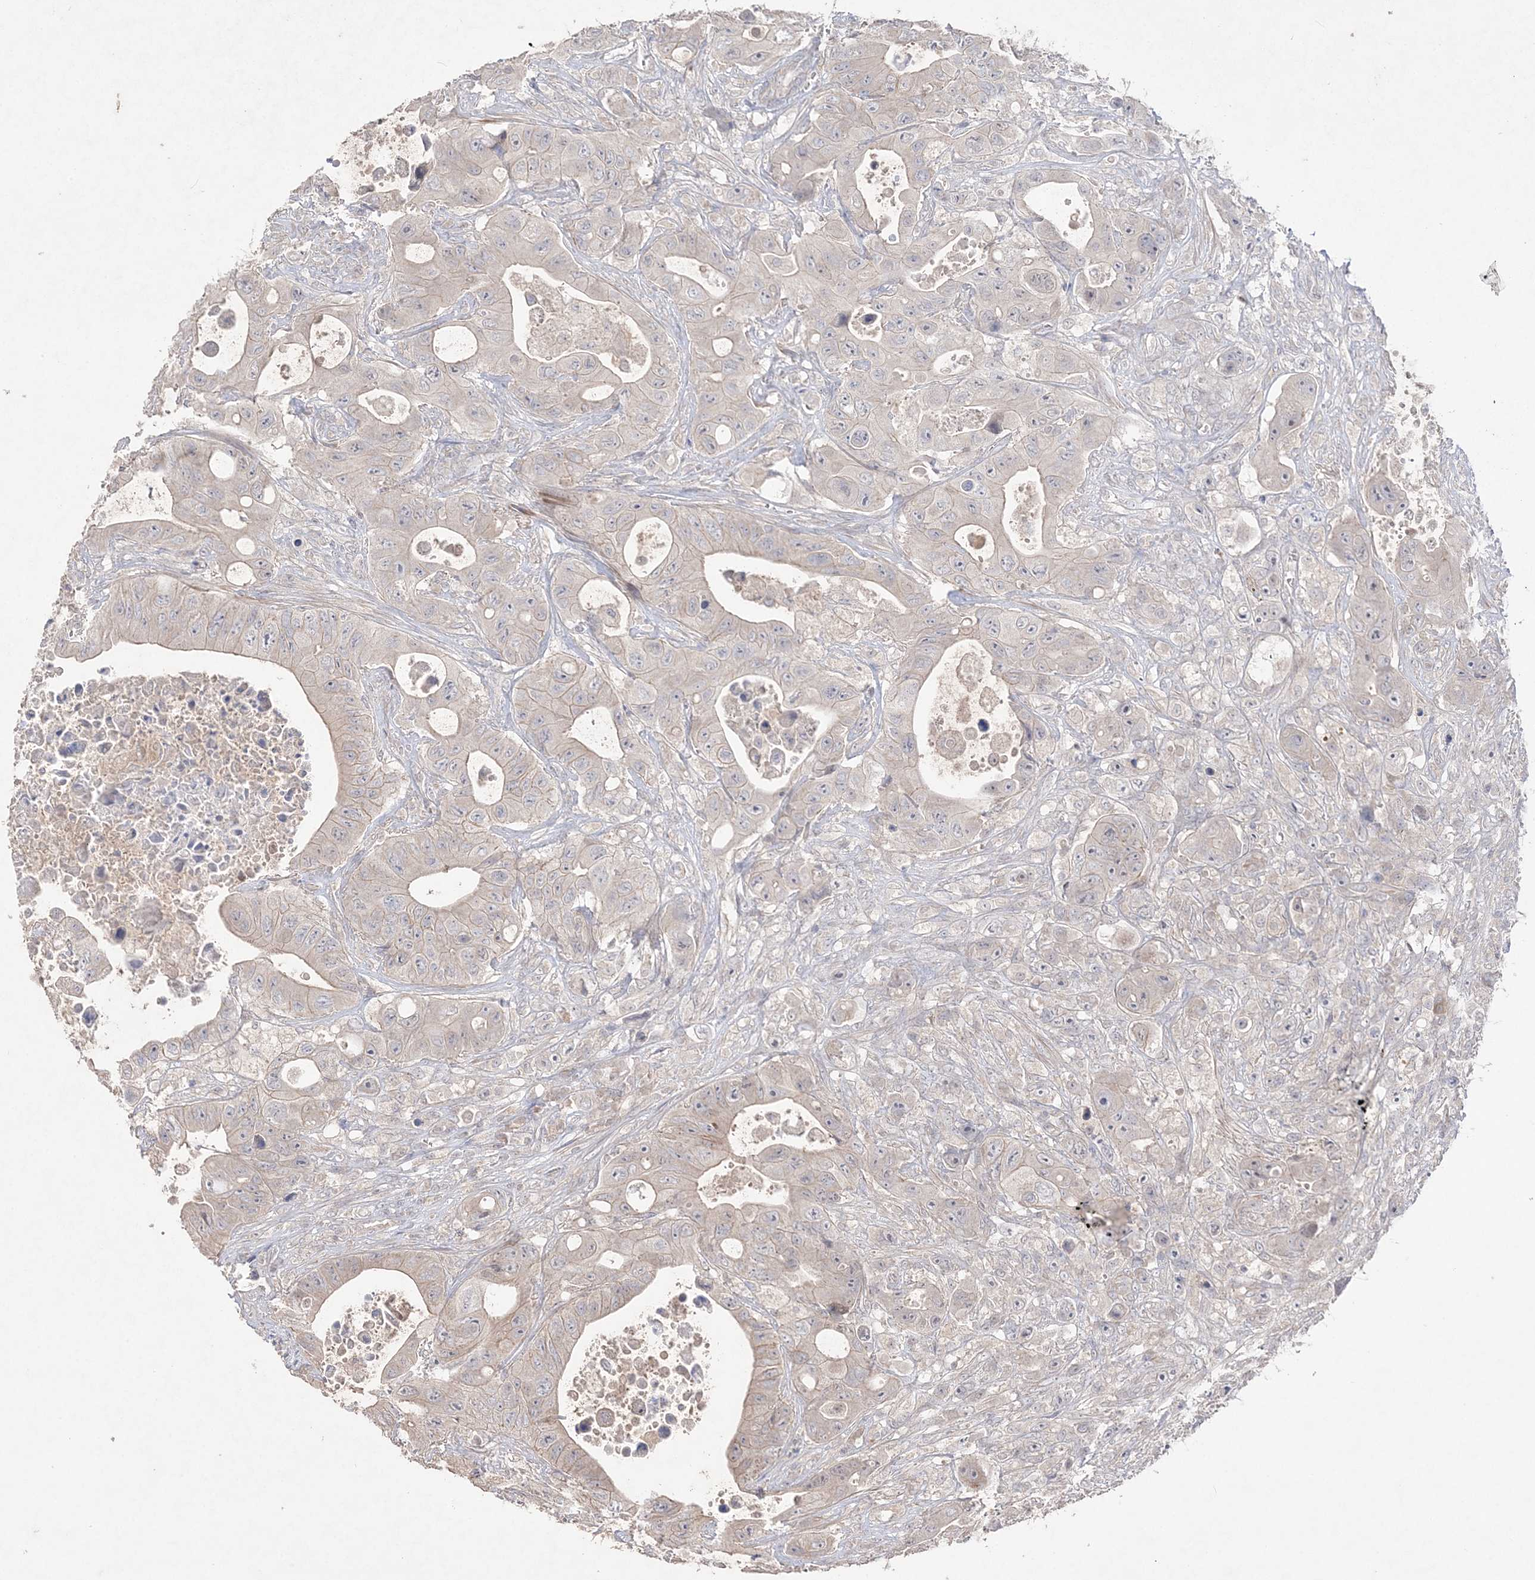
{"staining": {"intensity": "negative", "quantity": "none", "location": "none"}, "tissue": "colorectal cancer", "cell_type": "Tumor cells", "image_type": "cancer", "snomed": [{"axis": "morphology", "description": "Adenocarcinoma, NOS"}, {"axis": "topography", "description": "Colon"}], "caption": "The micrograph exhibits no staining of tumor cells in adenocarcinoma (colorectal). (DAB (3,3'-diaminobenzidine) immunohistochemistry (IHC), high magnification).", "gene": "SH3BP4", "patient": {"sex": "female", "age": 46}}